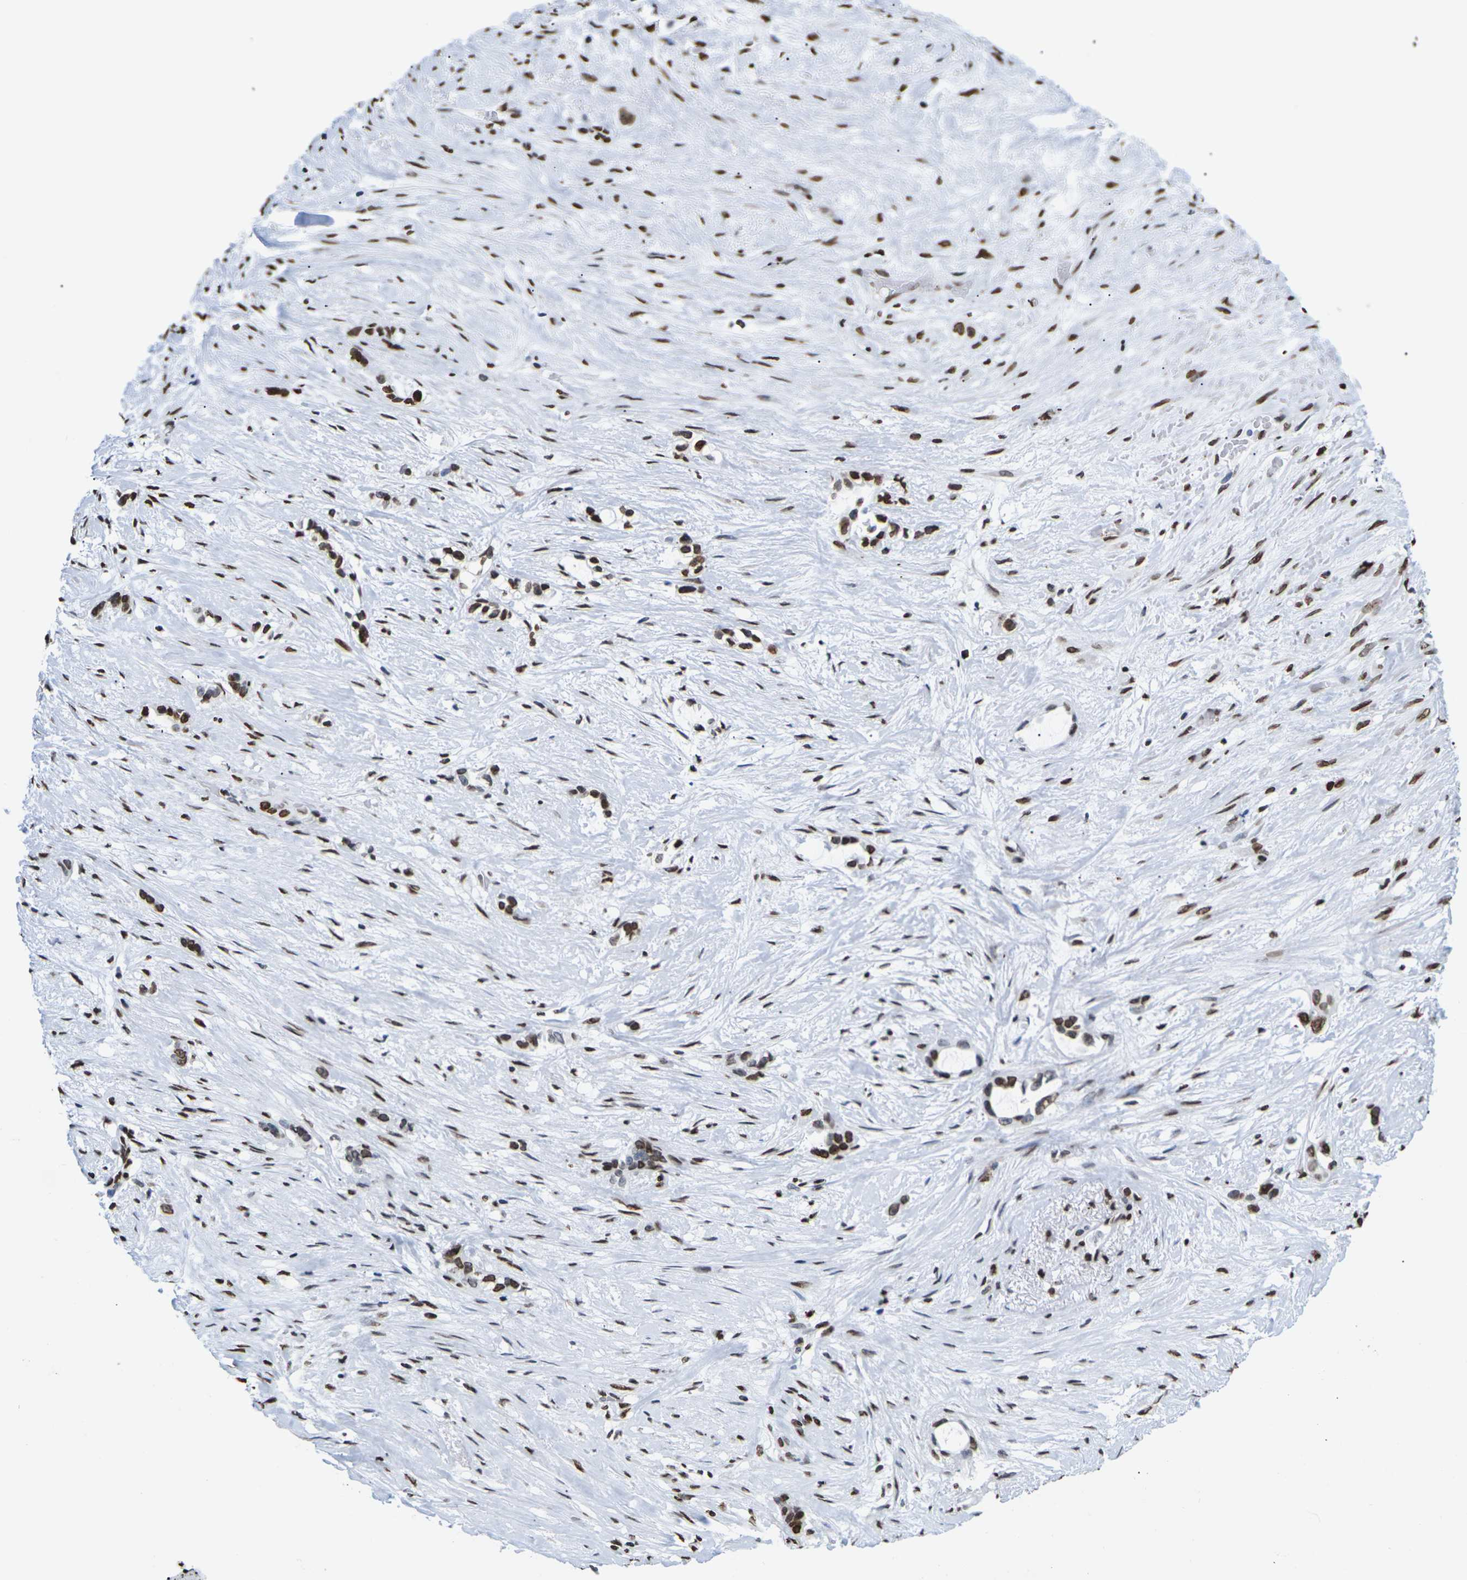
{"staining": {"intensity": "strong", "quantity": ">75%", "location": "cytoplasmic/membranous,nuclear"}, "tissue": "liver cancer", "cell_type": "Tumor cells", "image_type": "cancer", "snomed": [{"axis": "morphology", "description": "Cholangiocarcinoma"}, {"axis": "topography", "description": "Liver"}], "caption": "A brown stain highlights strong cytoplasmic/membranous and nuclear staining of a protein in human liver cancer tumor cells.", "gene": "H2AC21", "patient": {"sex": "female", "age": 65}}